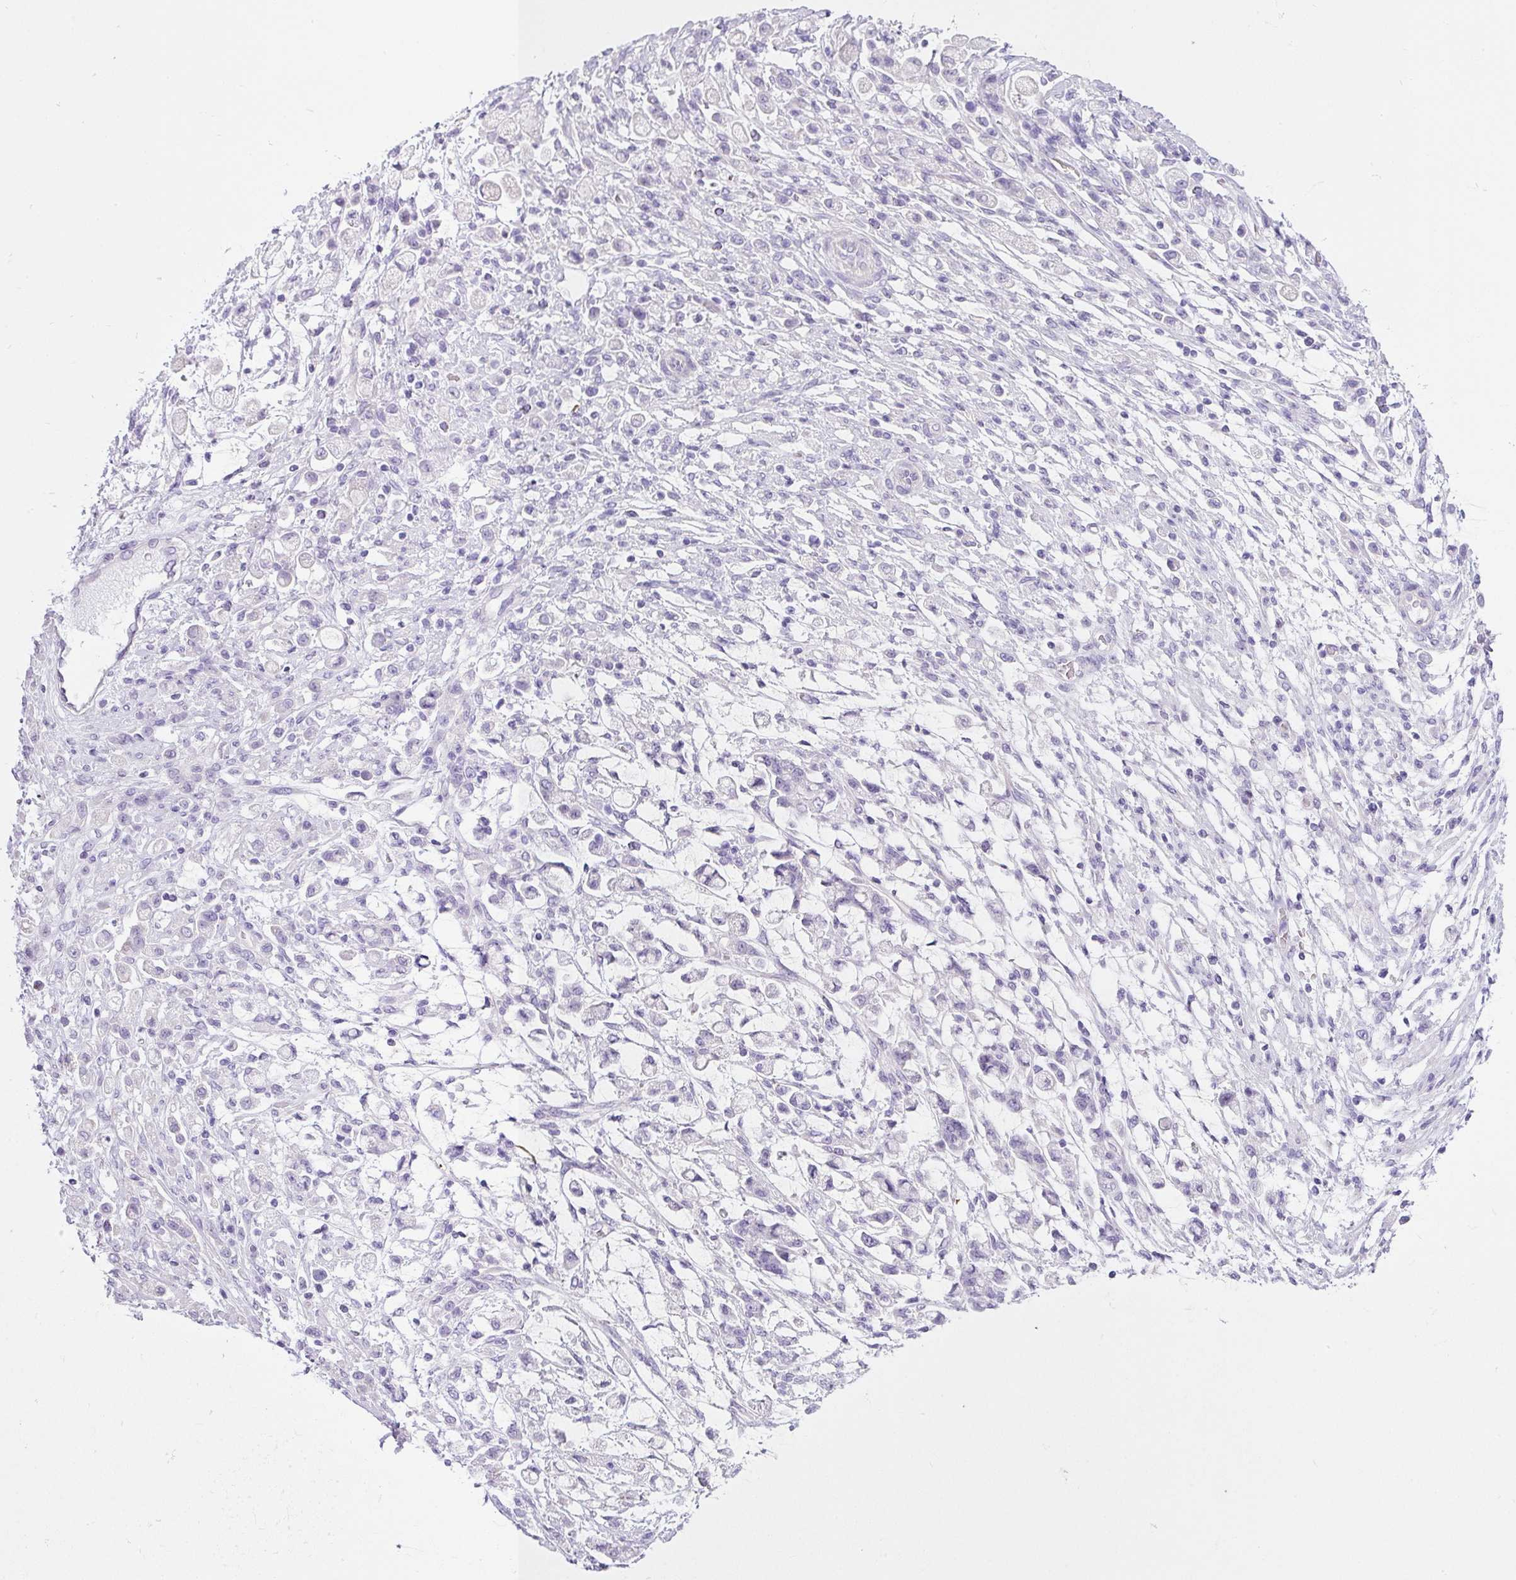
{"staining": {"intensity": "negative", "quantity": "none", "location": "none"}, "tissue": "stomach cancer", "cell_type": "Tumor cells", "image_type": "cancer", "snomed": [{"axis": "morphology", "description": "Adenocarcinoma, NOS"}, {"axis": "topography", "description": "Stomach"}], "caption": "A high-resolution image shows immunohistochemistry (IHC) staining of stomach cancer (adenocarcinoma), which shows no significant expression in tumor cells.", "gene": "VCY1B", "patient": {"sex": "female", "age": 60}}